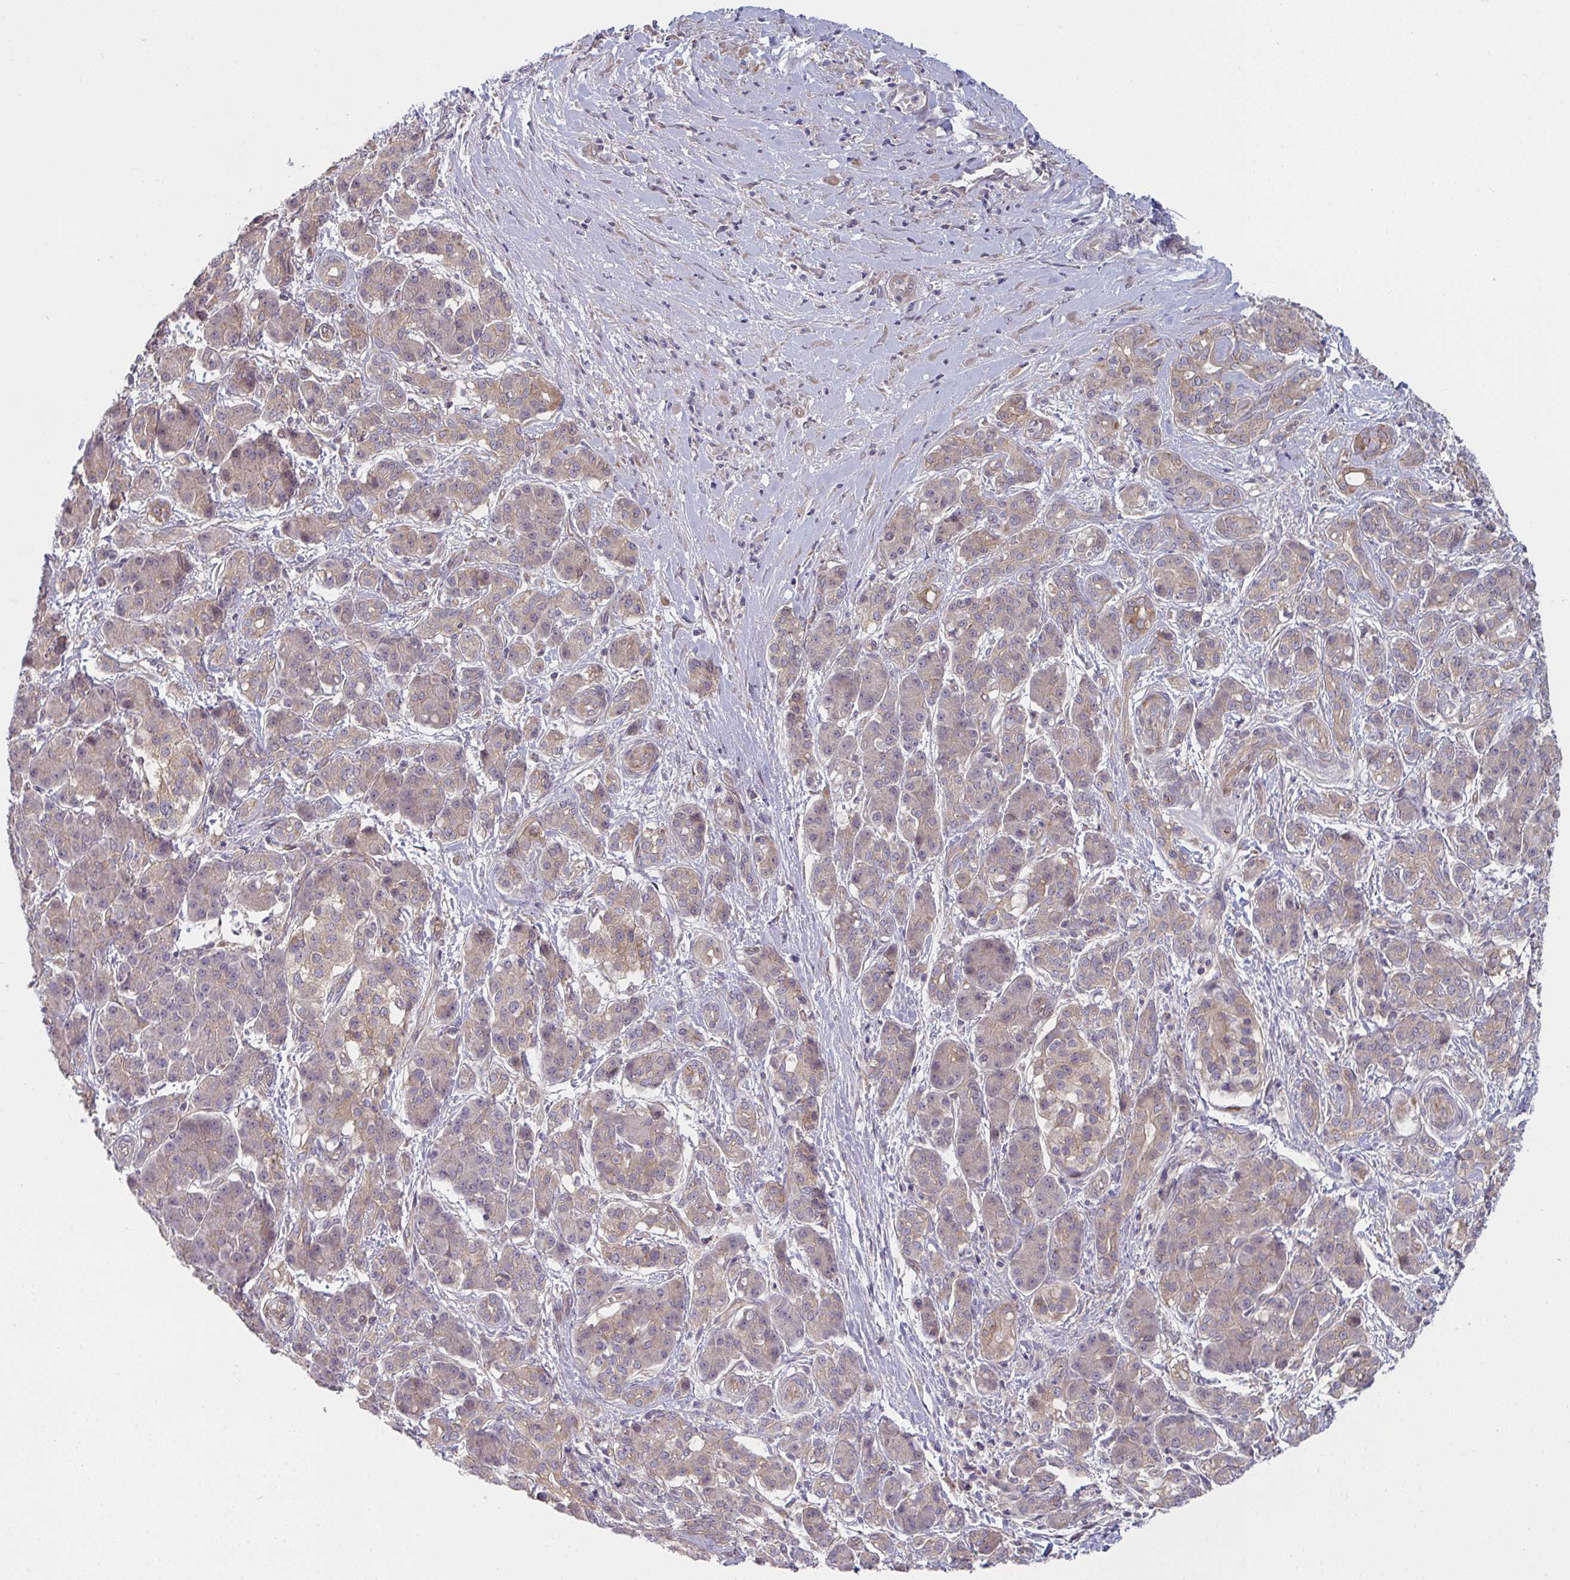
{"staining": {"intensity": "weak", "quantity": ">75%", "location": "cytoplasmic/membranous"}, "tissue": "pancreatic cancer", "cell_type": "Tumor cells", "image_type": "cancer", "snomed": [{"axis": "morphology", "description": "Adenocarcinoma, NOS"}, {"axis": "topography", "description": "Pancreas"}], "caption": "A brown stain labels weak cytoplasmic/membranous positivity of a protein in human pancreatic adenocarcinoma tumor cells.", "gene": "CASP9", "patient": {"sex": "male", "age": 57}}